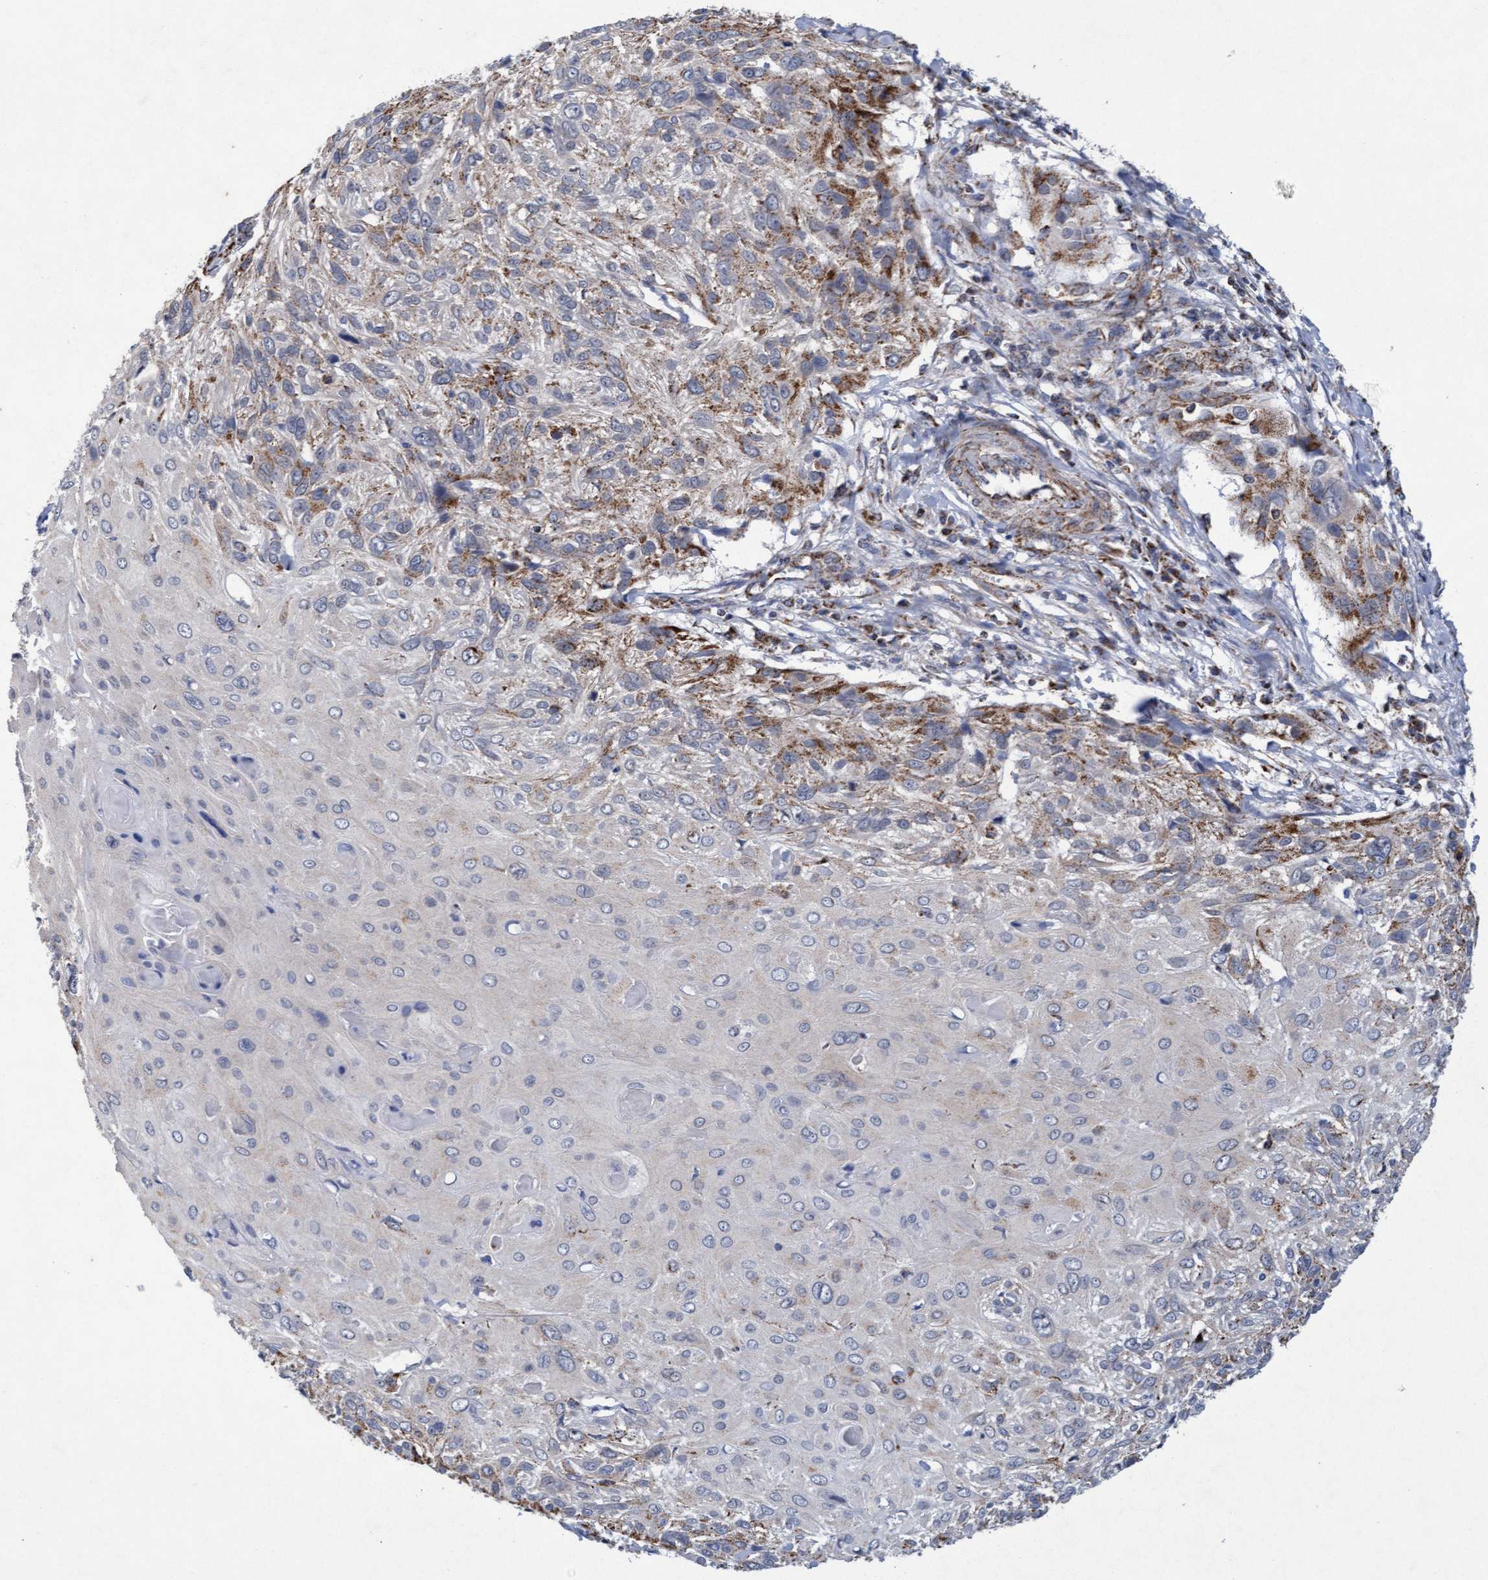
{"staining": {"intensity": "moderate", "quantity": "25%-75%", "location": "cytoplasmic/membranous"}, "tissue": "cervical cancer", "cell_type": "Tumor cells", "image_type": "cancer", "snomed": [{"axis": "morphology", "description": "Squamous cell carcinoma, NOS"}, {"axis": "topography", "description": "Cervix"}], "caption": "Cervical cancer stained with a brown dye exhibits moderate cytoplasmic/membranous positive staining in about 25%-75% of tumor cells.", "gene": "MRPL38", "patient": {"sex": "female", "age": 51}}